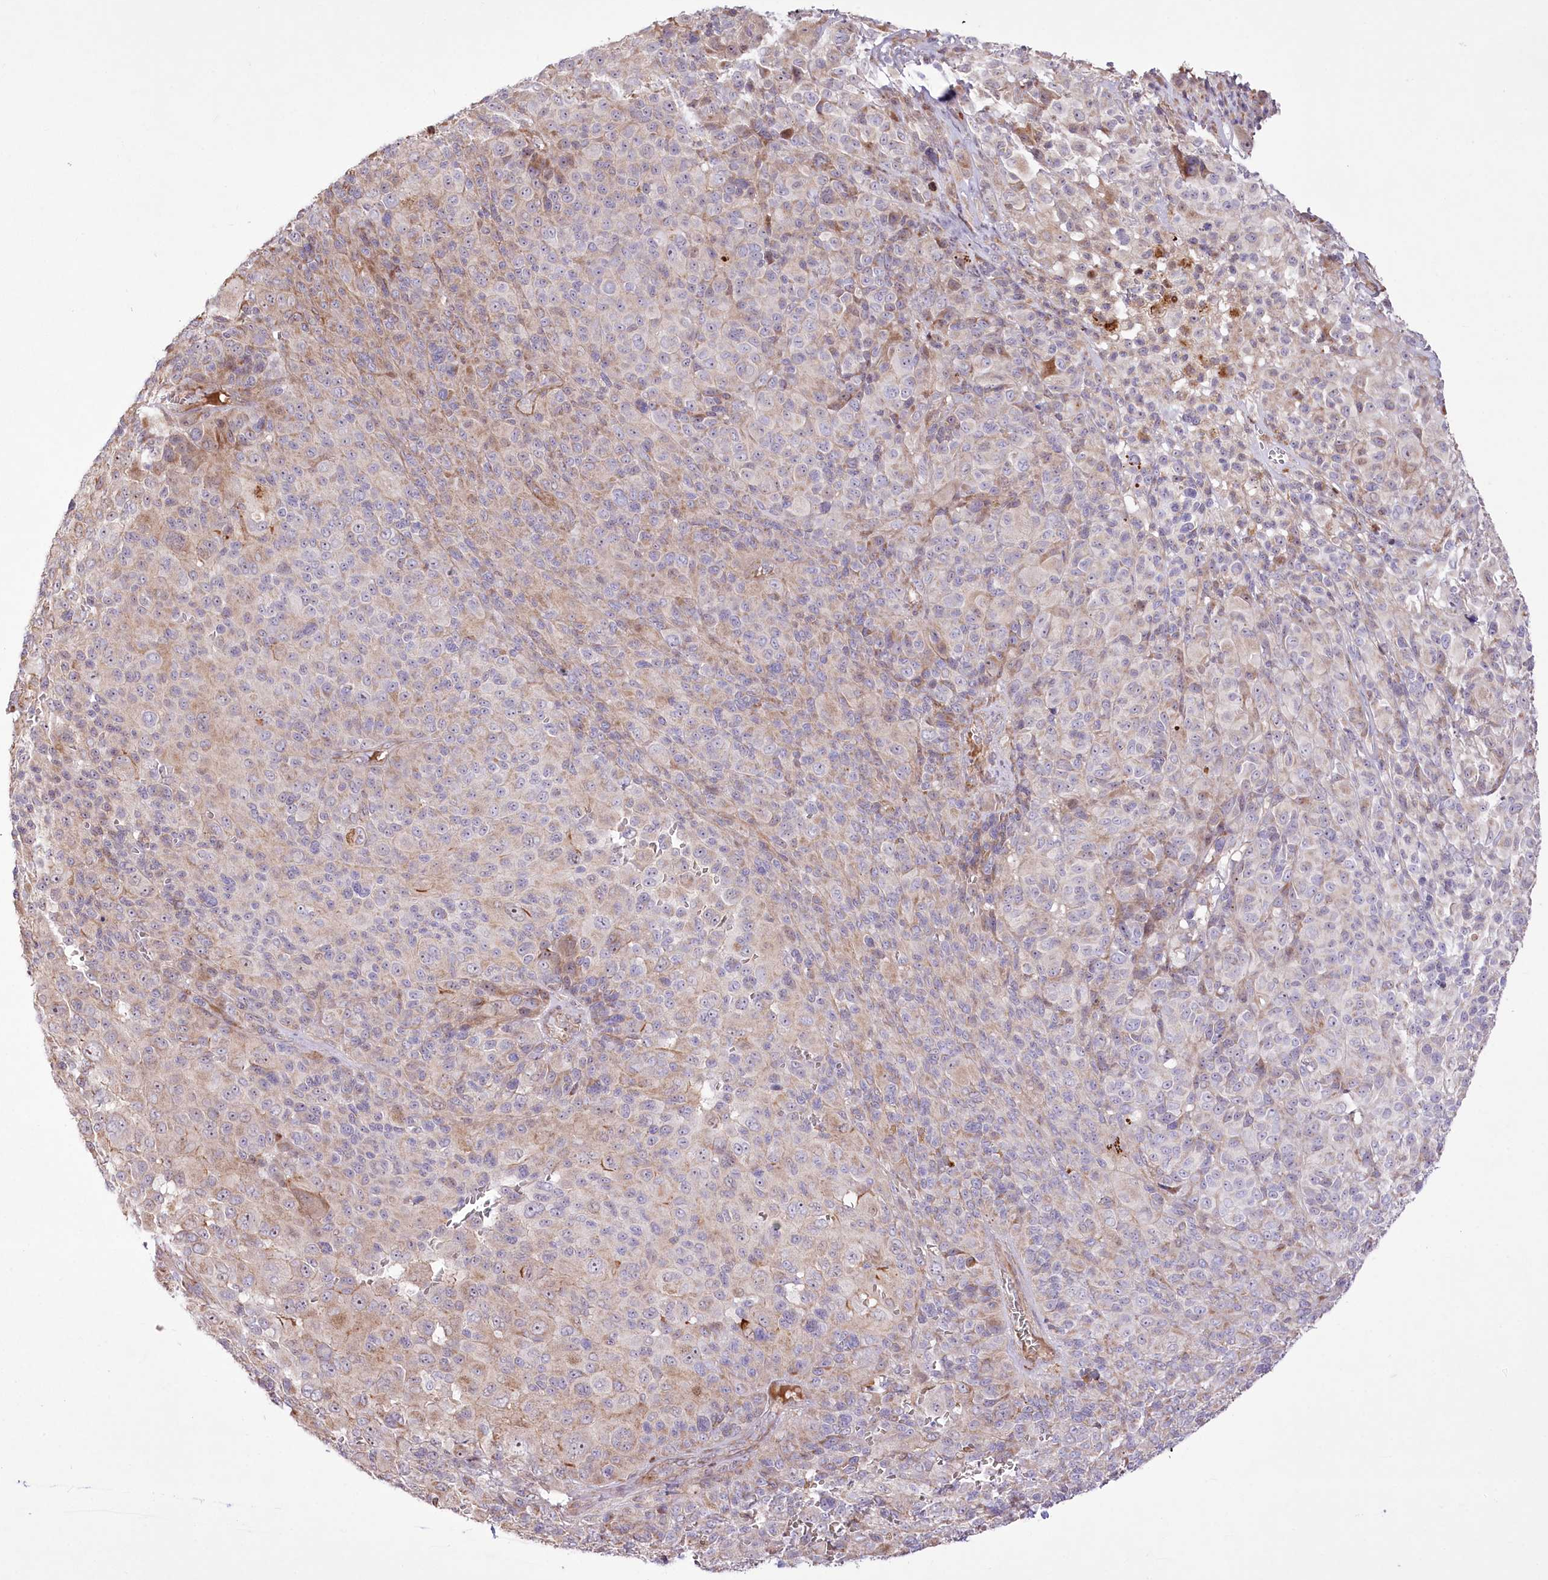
{"staining": {"intensity": "weak", "quantity": "25%-75%", "location": "cytoplasmic/membranous"}, "tissue": "melanoma", "cell_type": "Tumor cells", "image_type": "cancer", "snomed": [{"axis": "morphology", "description": "Malignant melanoma, NOS"}, {"axis": "topography", "description": "Skin of trunk"}], "caption": "Melanoma stained with a protein marker reveals weak staining in tumor cells.", "gene": "RNF24", "patient": {"sex": "male", "age": 71}}